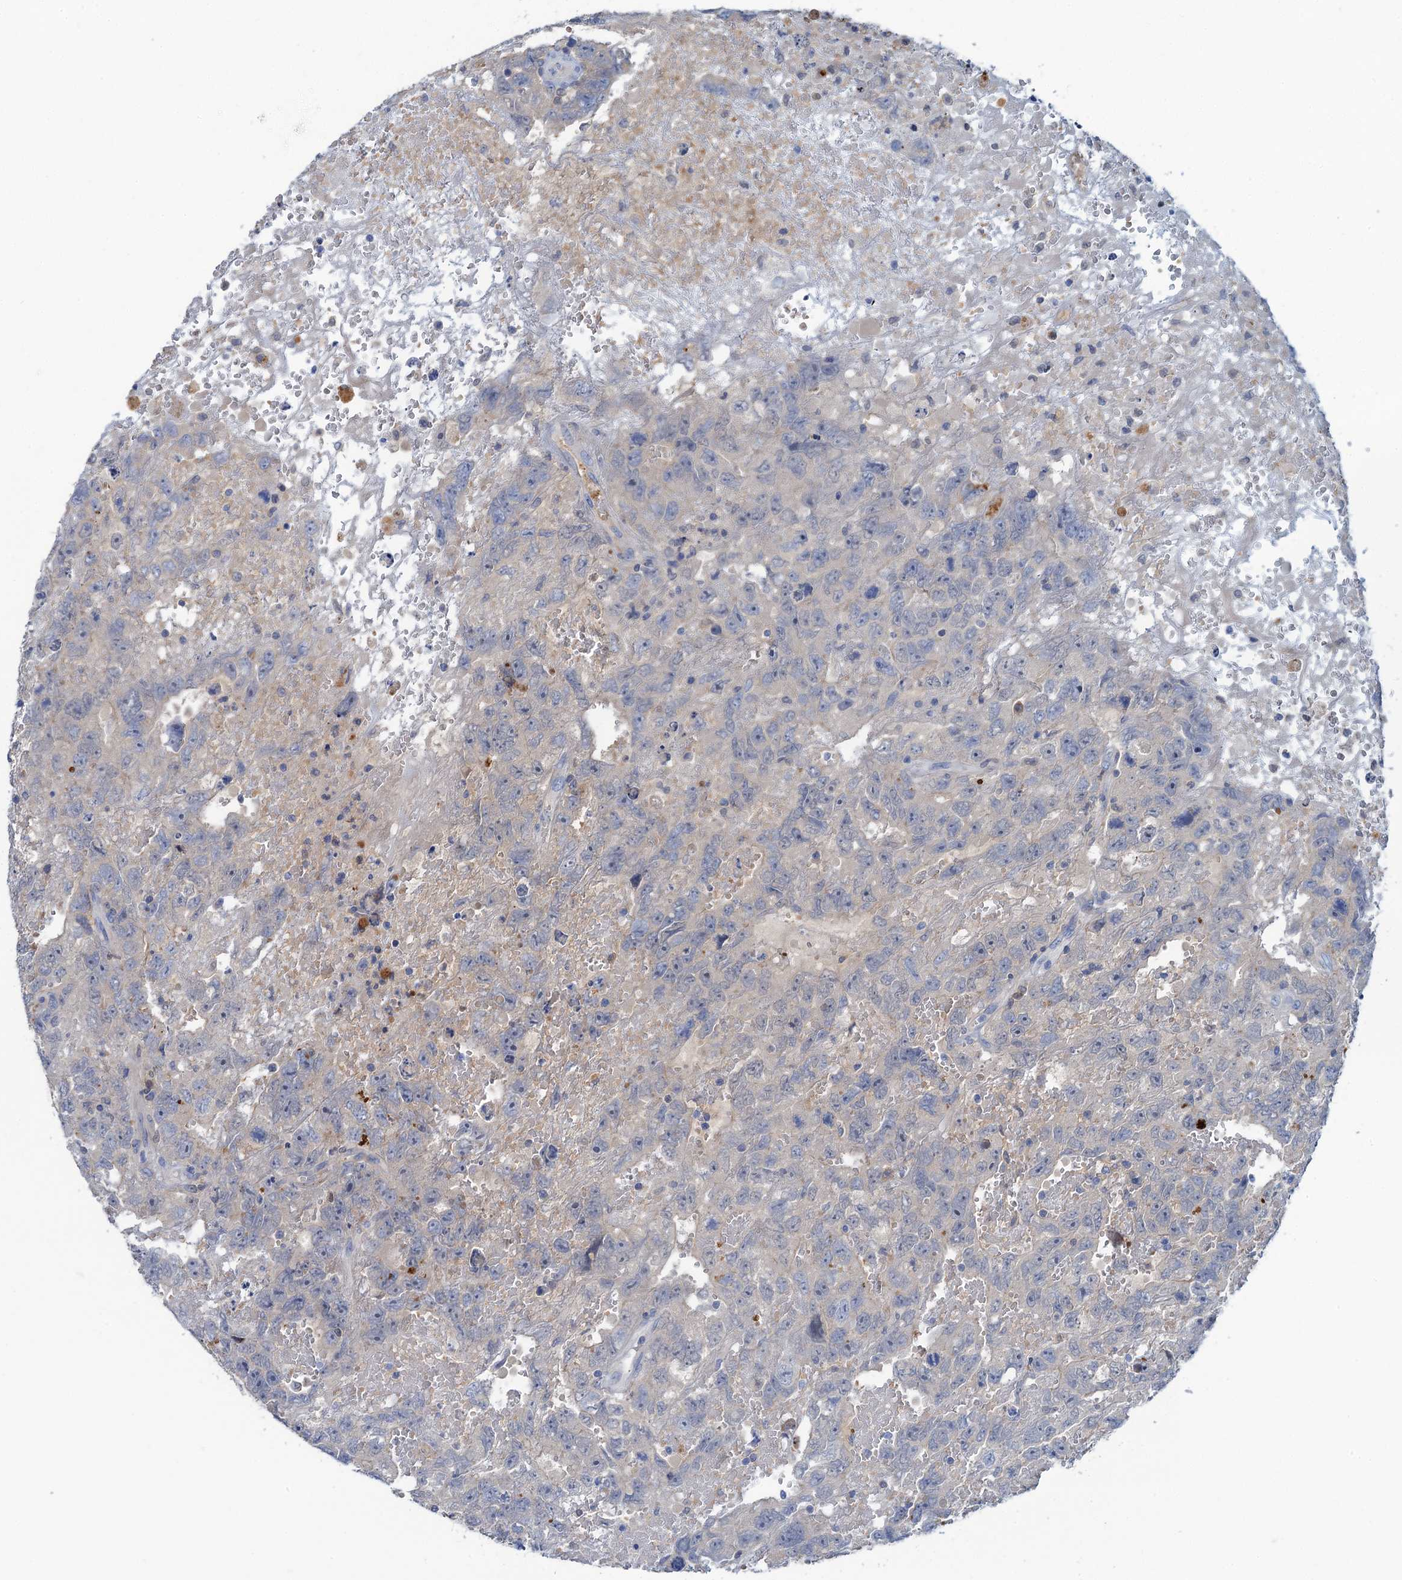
{"staining": {"intensity": "negative", "quantity": "none", "location": "none"}, "tissue": "testis cancer", "cell_type": "Tumor cells", "image_type": "cancer", "snomed": [{"axis": "morphology", "description": "Carcinoma, Embryonal, NOS"}, {"axis": "topography", "description": "Testis"}], "caption": "High power microscopy photomicrograph of an immunohistochemistry (IHC) histopathology image of embryonal carcinoma (testis), revealing no significant staining in tumor cells.", "gene": "FAH", "patient": {"sex": "male", "age": 45}}